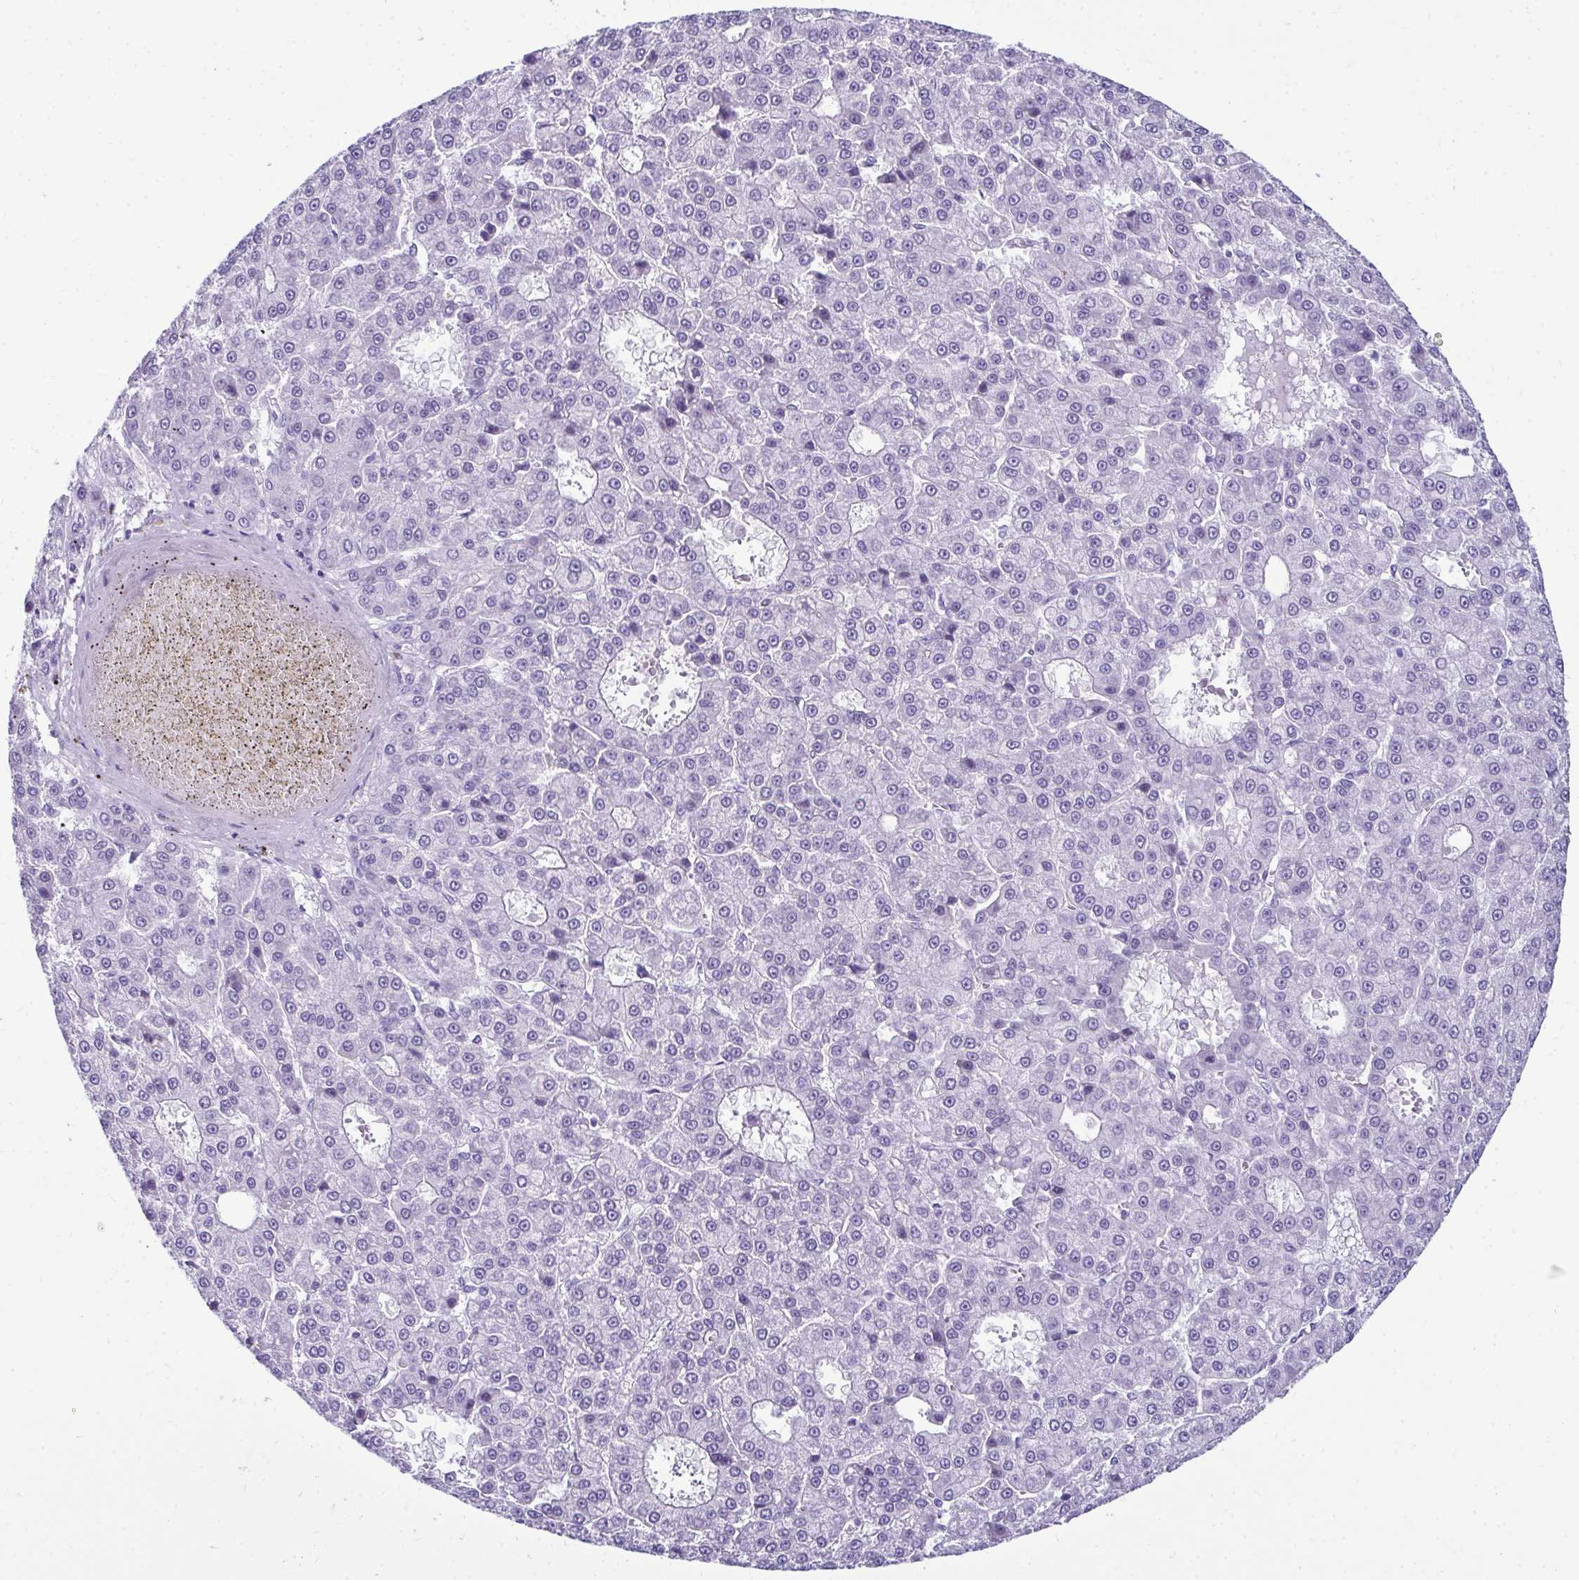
{"staining": {"intensity": "negative", "quantity": "none", "location": "none"}, "tissue": "liver cancer", "cell_type": "Tumor cells", "image_type": "cancer", "snomed": [{"axis": "morphology", "description": "Carcinoma, Hepatocellular, NOS"}, {"axis": "topography", "description": "Liver"}], "caption": "Immunohistochemistry (IHC) micrograph of neoplastic tissue: liver hepatocellular carcinoma stained with DAB reveals no significant protein positivity in tumor cells.", "gene": "SERPINI1", "patient": {"sex": "male", "age": 70}}